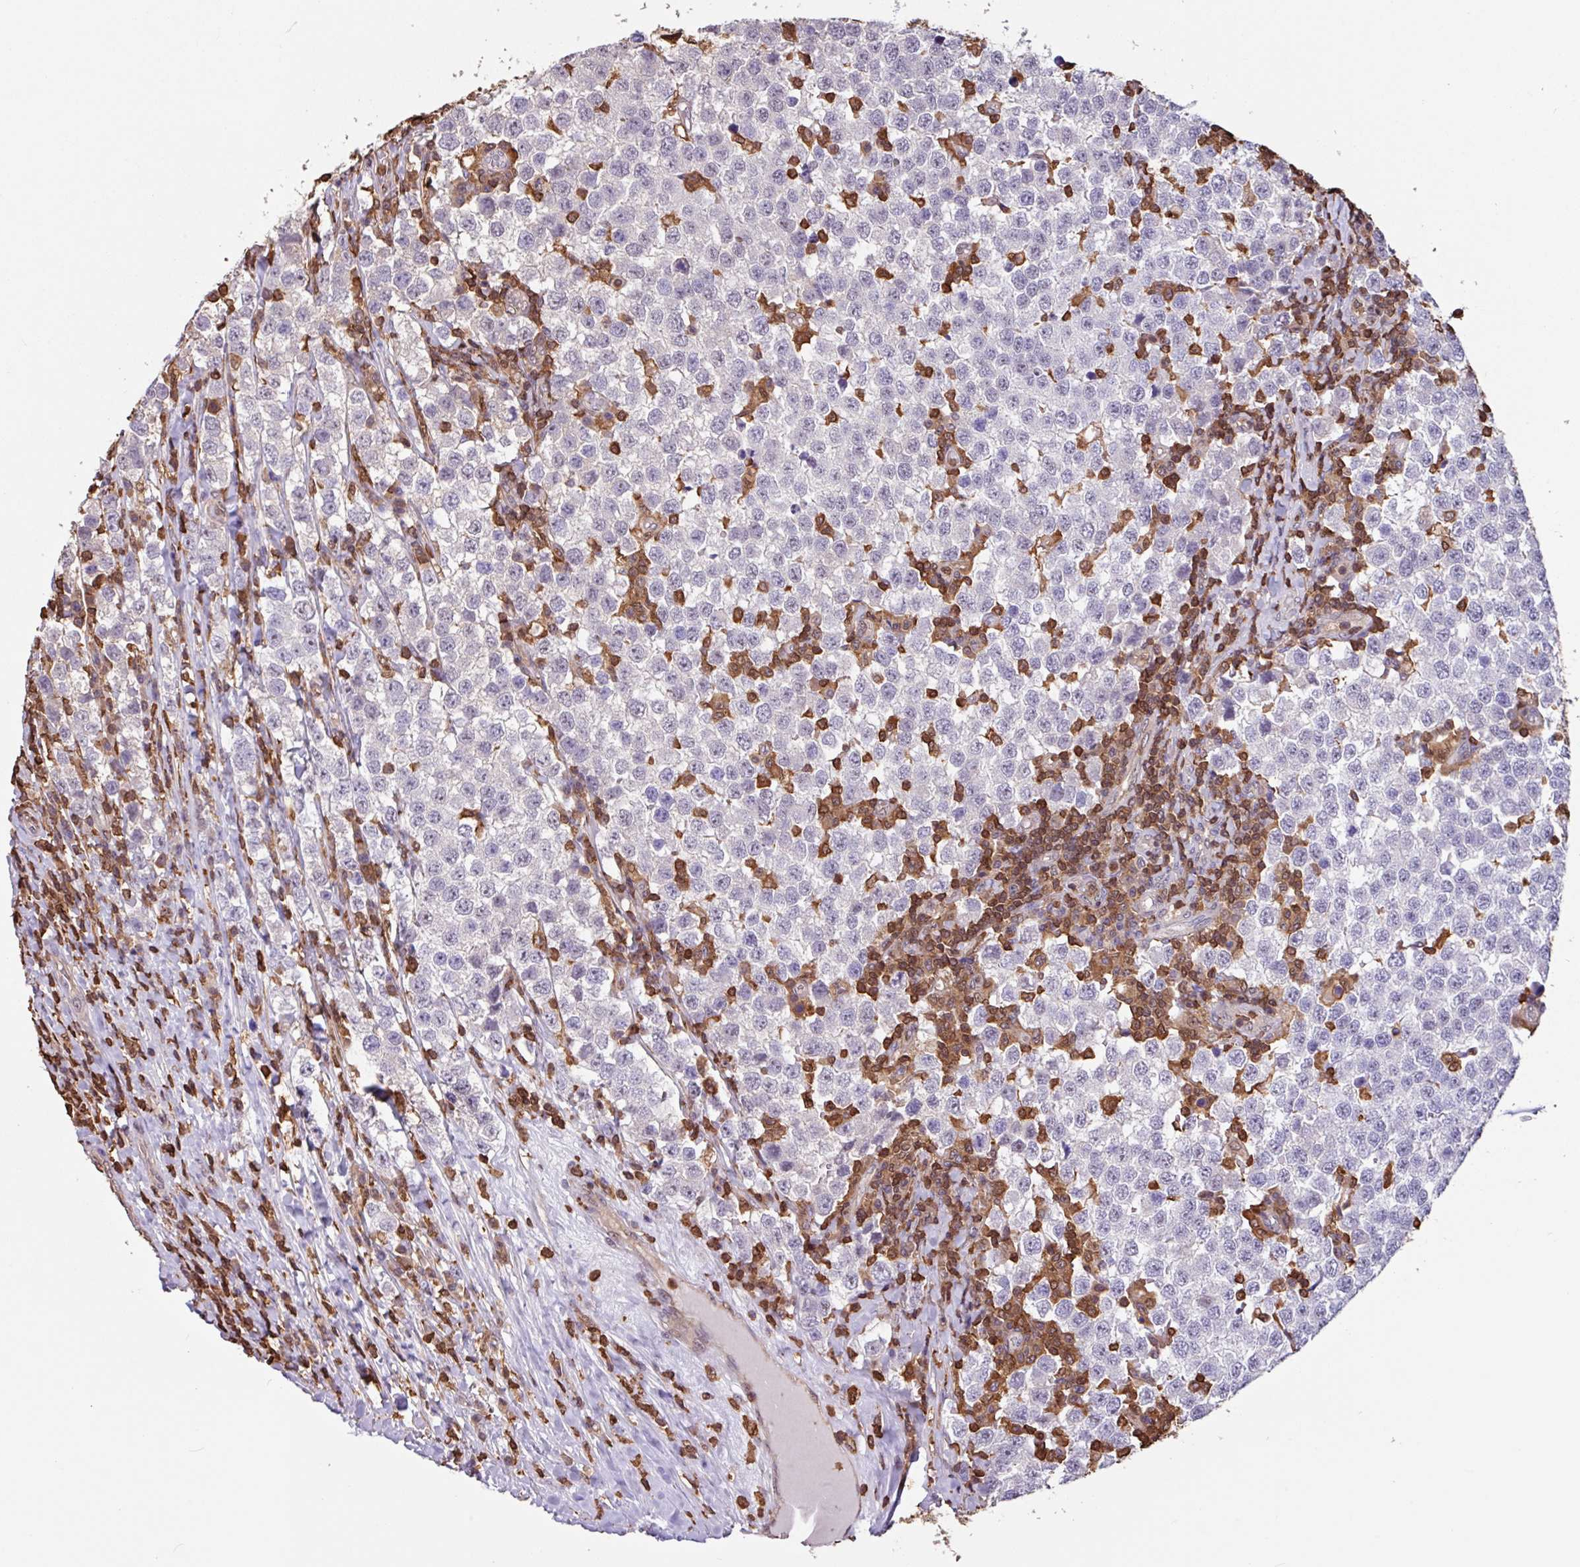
{"staining": {"intensity": "negative", "quantity": "none", "location": "none"}, "tissue": "testis cancer", "cell_type": "Tumor cells", "image_type": "cancer", "snomed": [{"axis": "morphology", "description": "Seminoma, NOS"}, {"axis": "topography", "description": "Testis"}], "caption": "IHC of human testis seminoma reveals no positivity in tumor cells.", "gene": "ARHGDIB", "patient": {"sex": "male", "age": 34}}